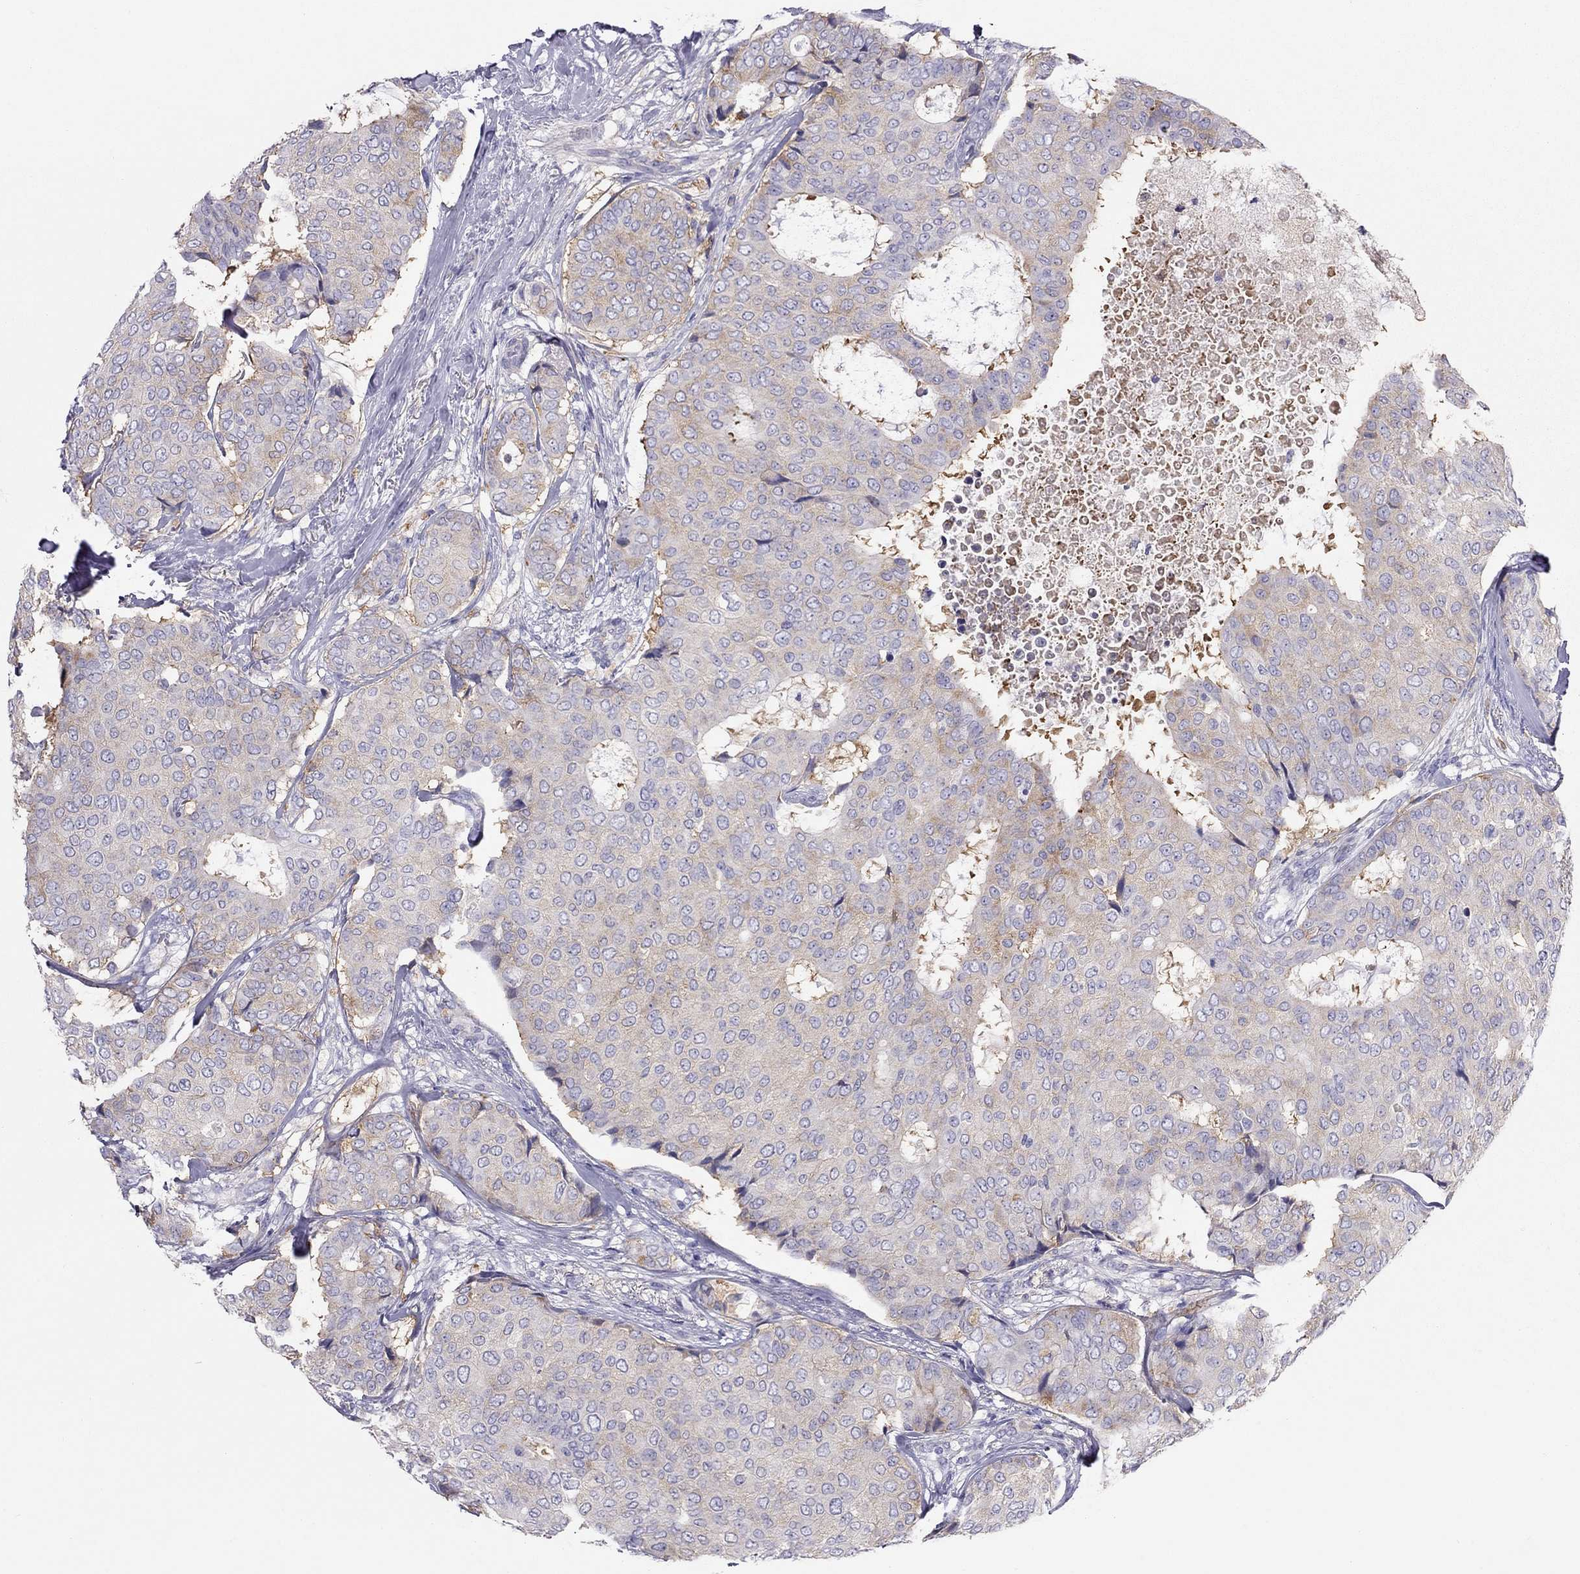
{"staining": {"intensity": "weak", "quantity": ">75%", "location": "cytoplasmic/membranous"}, "tissue": "breast cancer", "cell_type": "Tumor cells", "image_type": "cancer", "snomed": [{"axis": "morphology", "description": "Duct carcinoma"}, {"axis": "topography", "description": "Breast"}], "caption": "The micrograph displays immunohistochemical staining of breast cancer. There is weak cytoplasmic/membranous staining is identified in approximately >75% of tumor cells.", "gene": "ALOX15B", "patient": {"sex": "female", "age": 75}}